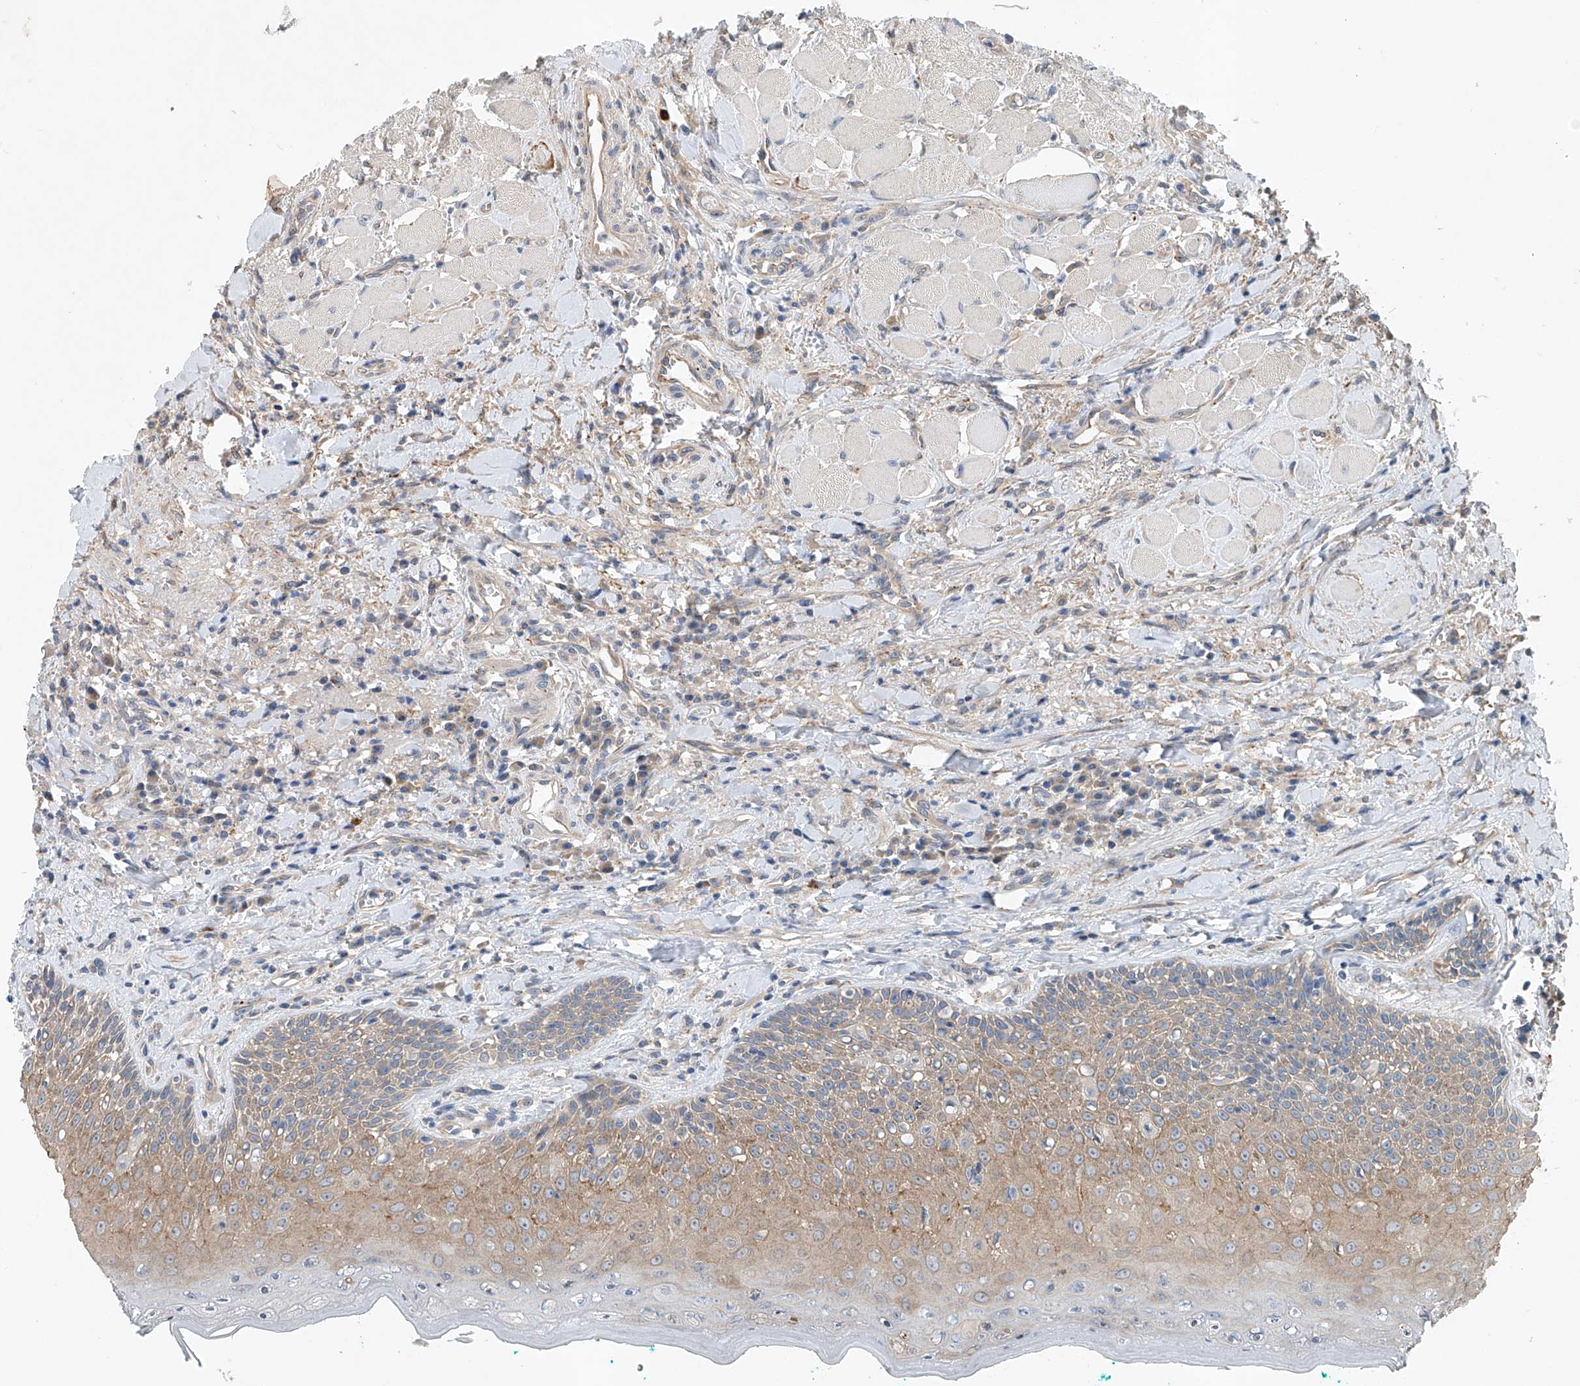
{"staining": {"intensity": "moderate", "quantity": ">75%", "location": "cytoplasmic/membranous"}, "tissue": "oral mucosa", "cell_type": "Squamous epithelial cells", "image_type": "normal", "snomed": [{"axis": "morphology", "description": "Normal tissue, NOS"}, {"axis": "topography", "description": "Oral tissue"}], "caption": "Immunohistochemistry (IHC) (DAB (3,3'-diaminobenzidine)) staining of unremarkable human oral mucosa shows moderate cytoplasmic/membranous protein staining in about >75% of squamous epithelial cells. (DAB IHC with brightfield microscopy, high magnification).", "gene": "CEP85L", "patient": {"sex": "female", "age": 70}}